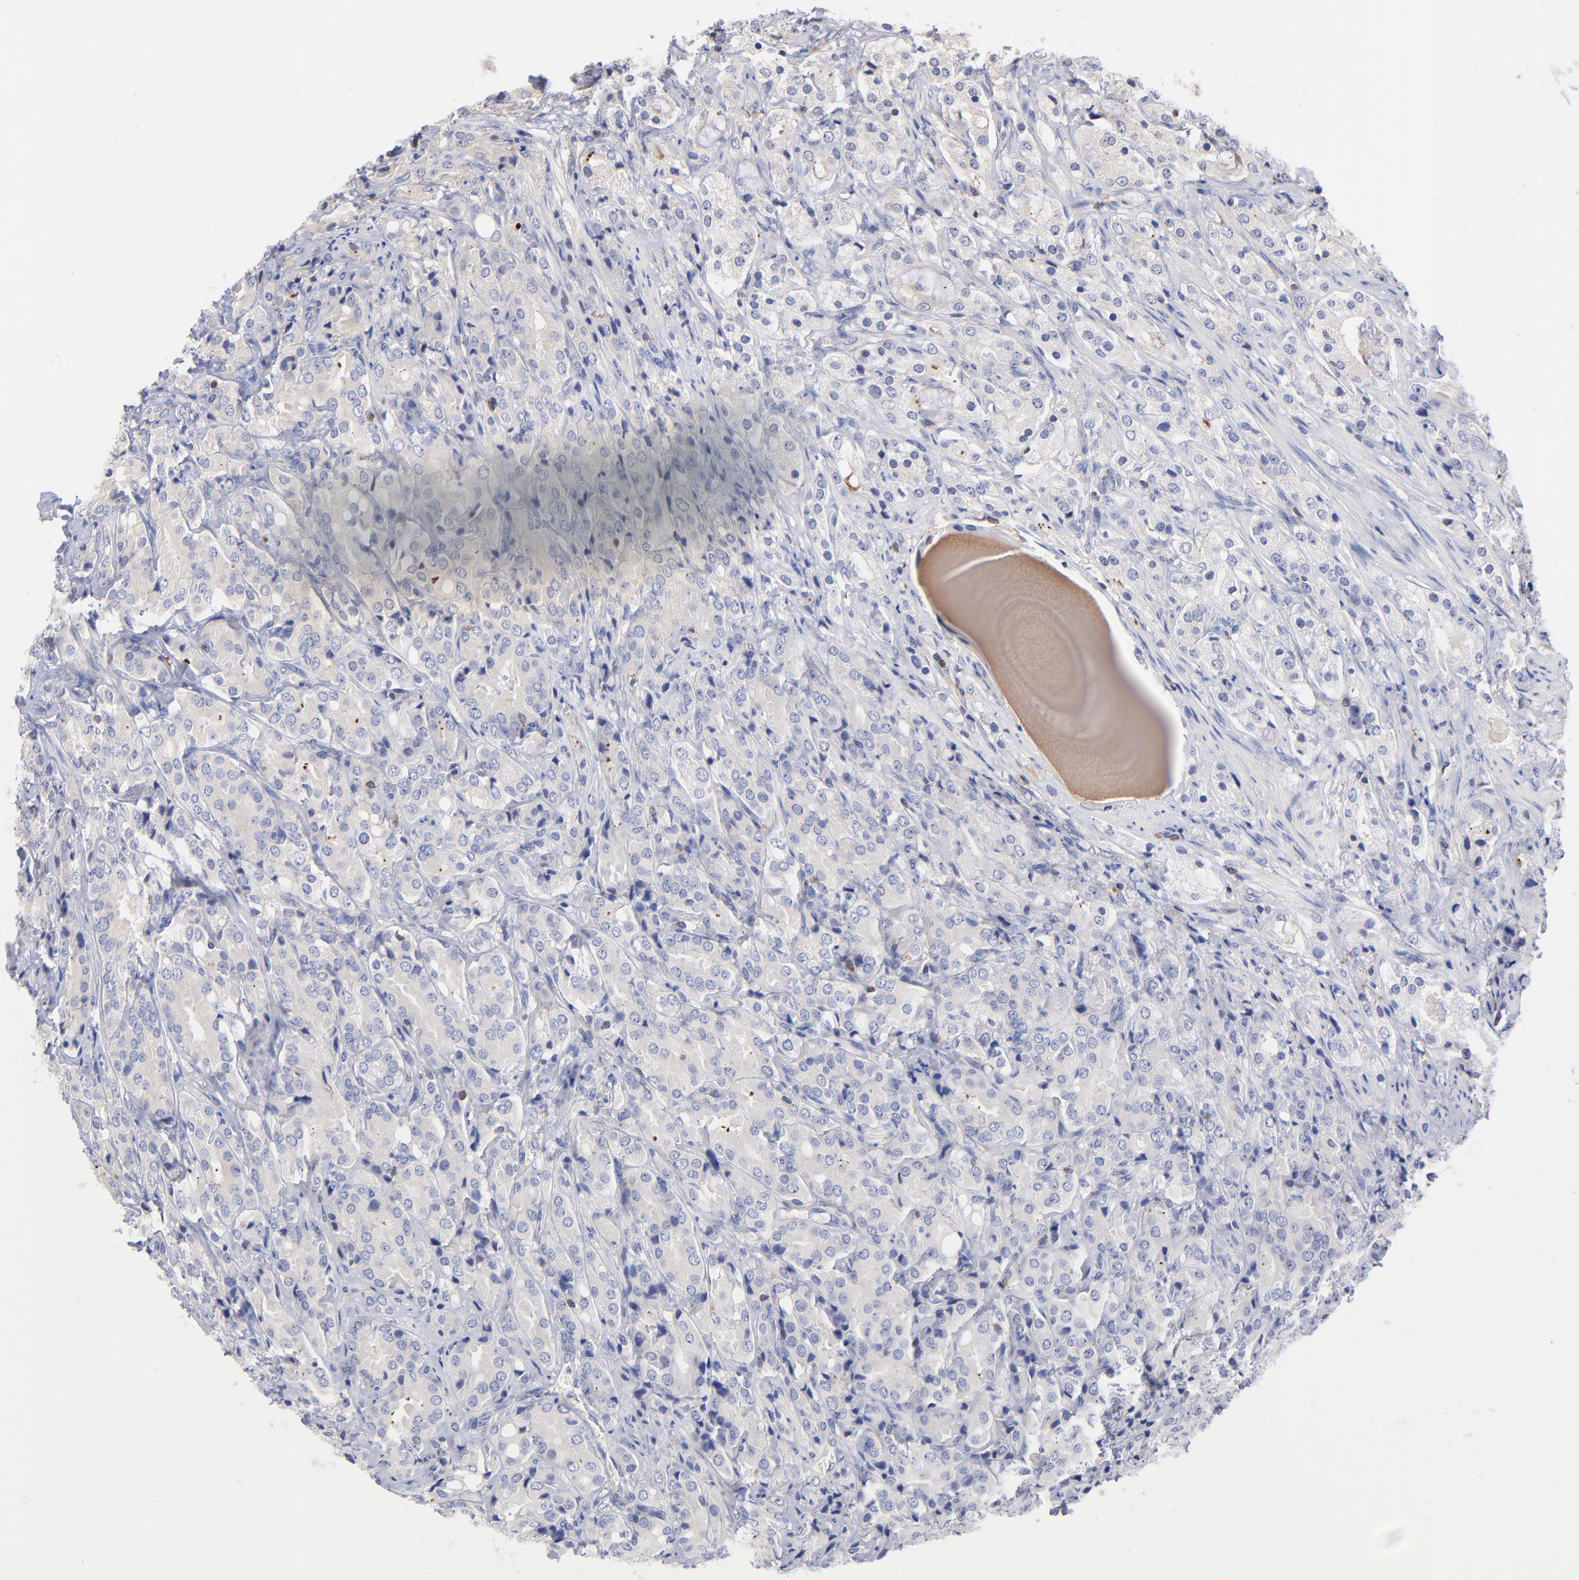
{"staining": {"intensity": "weak", "quantity": "<25%", "location": "cytoplasmic/membranous"}, "tissue": "prostate cancer", "cell_type": "Tumor cells", "image_type": "cancer", "snomed": [{"axis": "morphology", "description": "Adenocarcinoma, High grade"}, {"axis": "topography", "description": "Prostate"}], "caption": "Protein analysis of prostate cancer reveals no significant staining in tumor cells. (Immunohistochemistry (ihc), brightfield microscopy, high magnification).", "gene": "KREMEN2", "patient": {"sex": "male", "age": 68}}